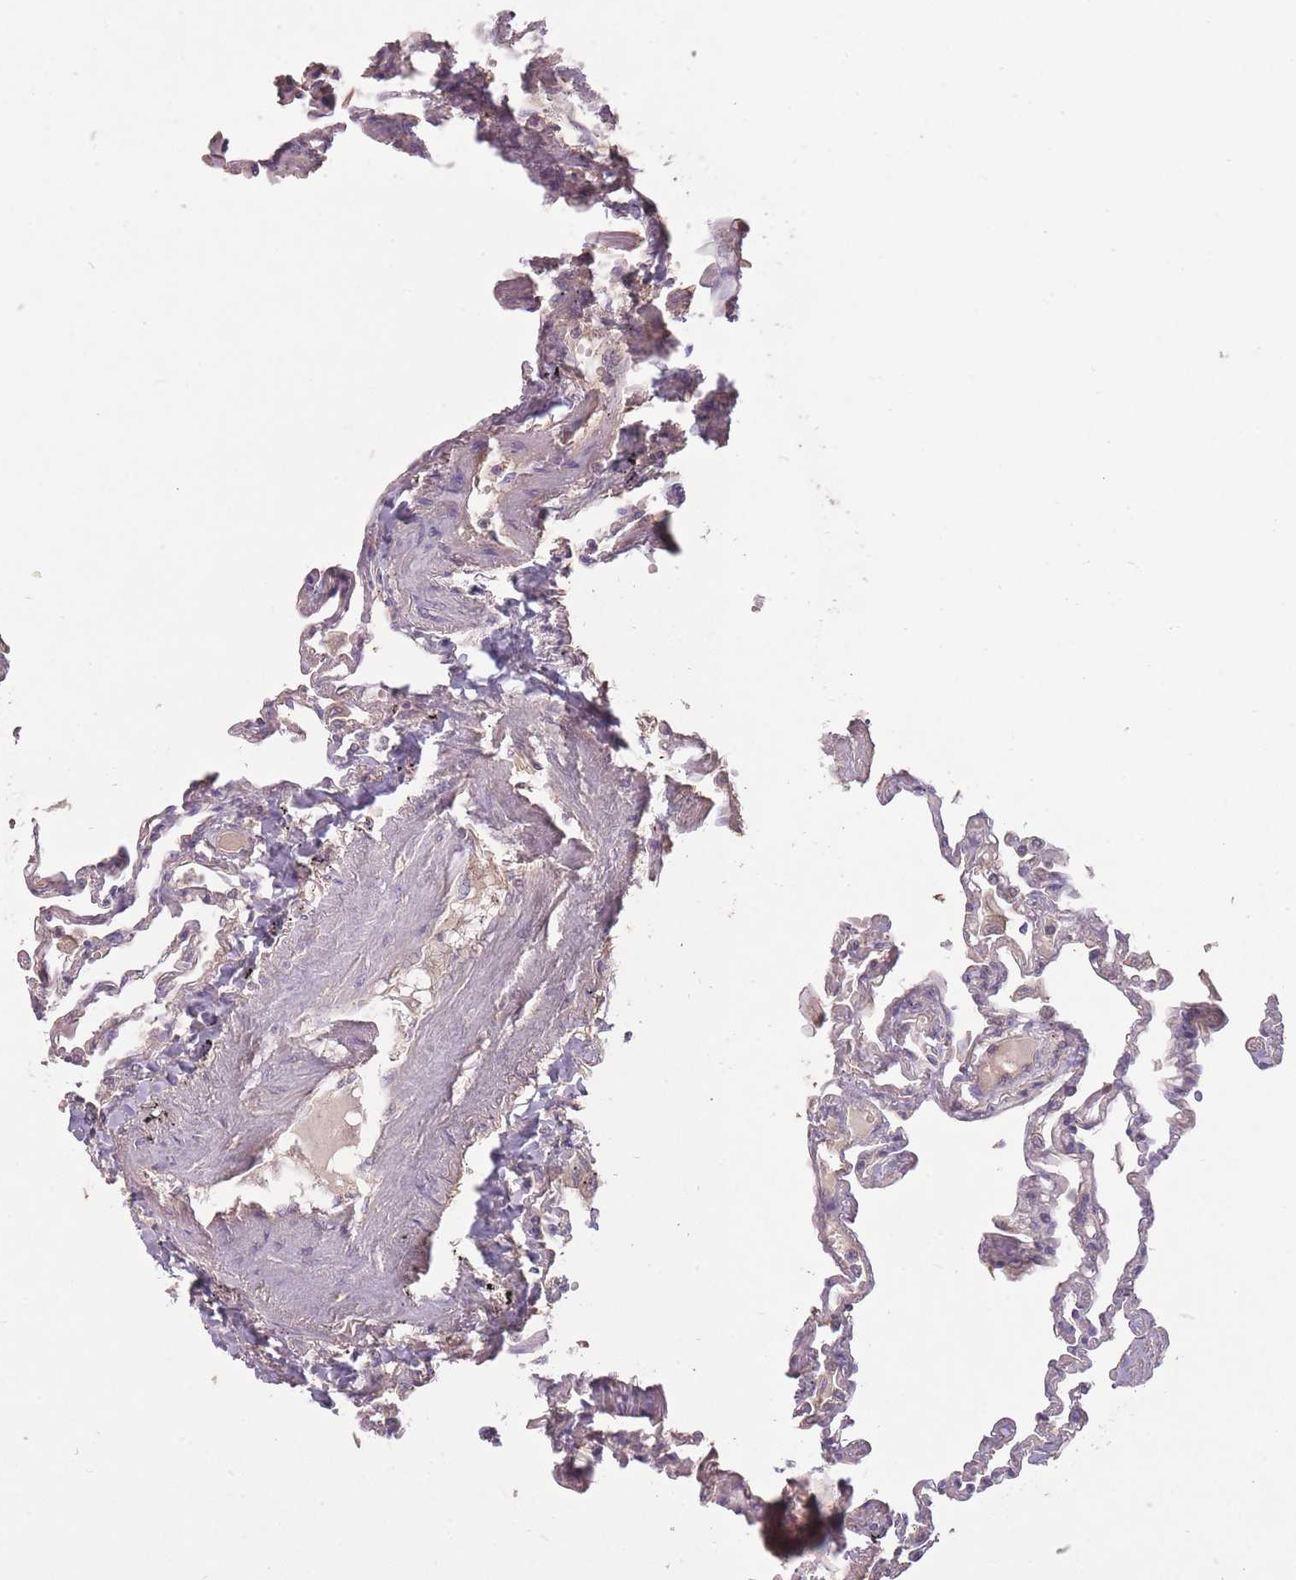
{"staining": {"intensity": "weak", "quantity": "25%-75%", "location": "cytoplasmic/membranous"}, "tissue": "lung", "cell_type": "Alveolar cells", "image_type": "normal", "snomed": [{"axis": "morphology", "description": "Normal tissue, NOS"}, {"axis": "topography", "description": "Lung"}], "caption": "Immunohistochemistry image of benign lung: human lung stained using immunohistochemistry (IHC) shows low levels of weak protein expression localized specifically in the cytoplasmic/membranous of alveolar cells, appearing as a cytoplasmic/membranous brown color.", "gene": "LRATD2", "patient": {"sex": "female", "age": 67}}